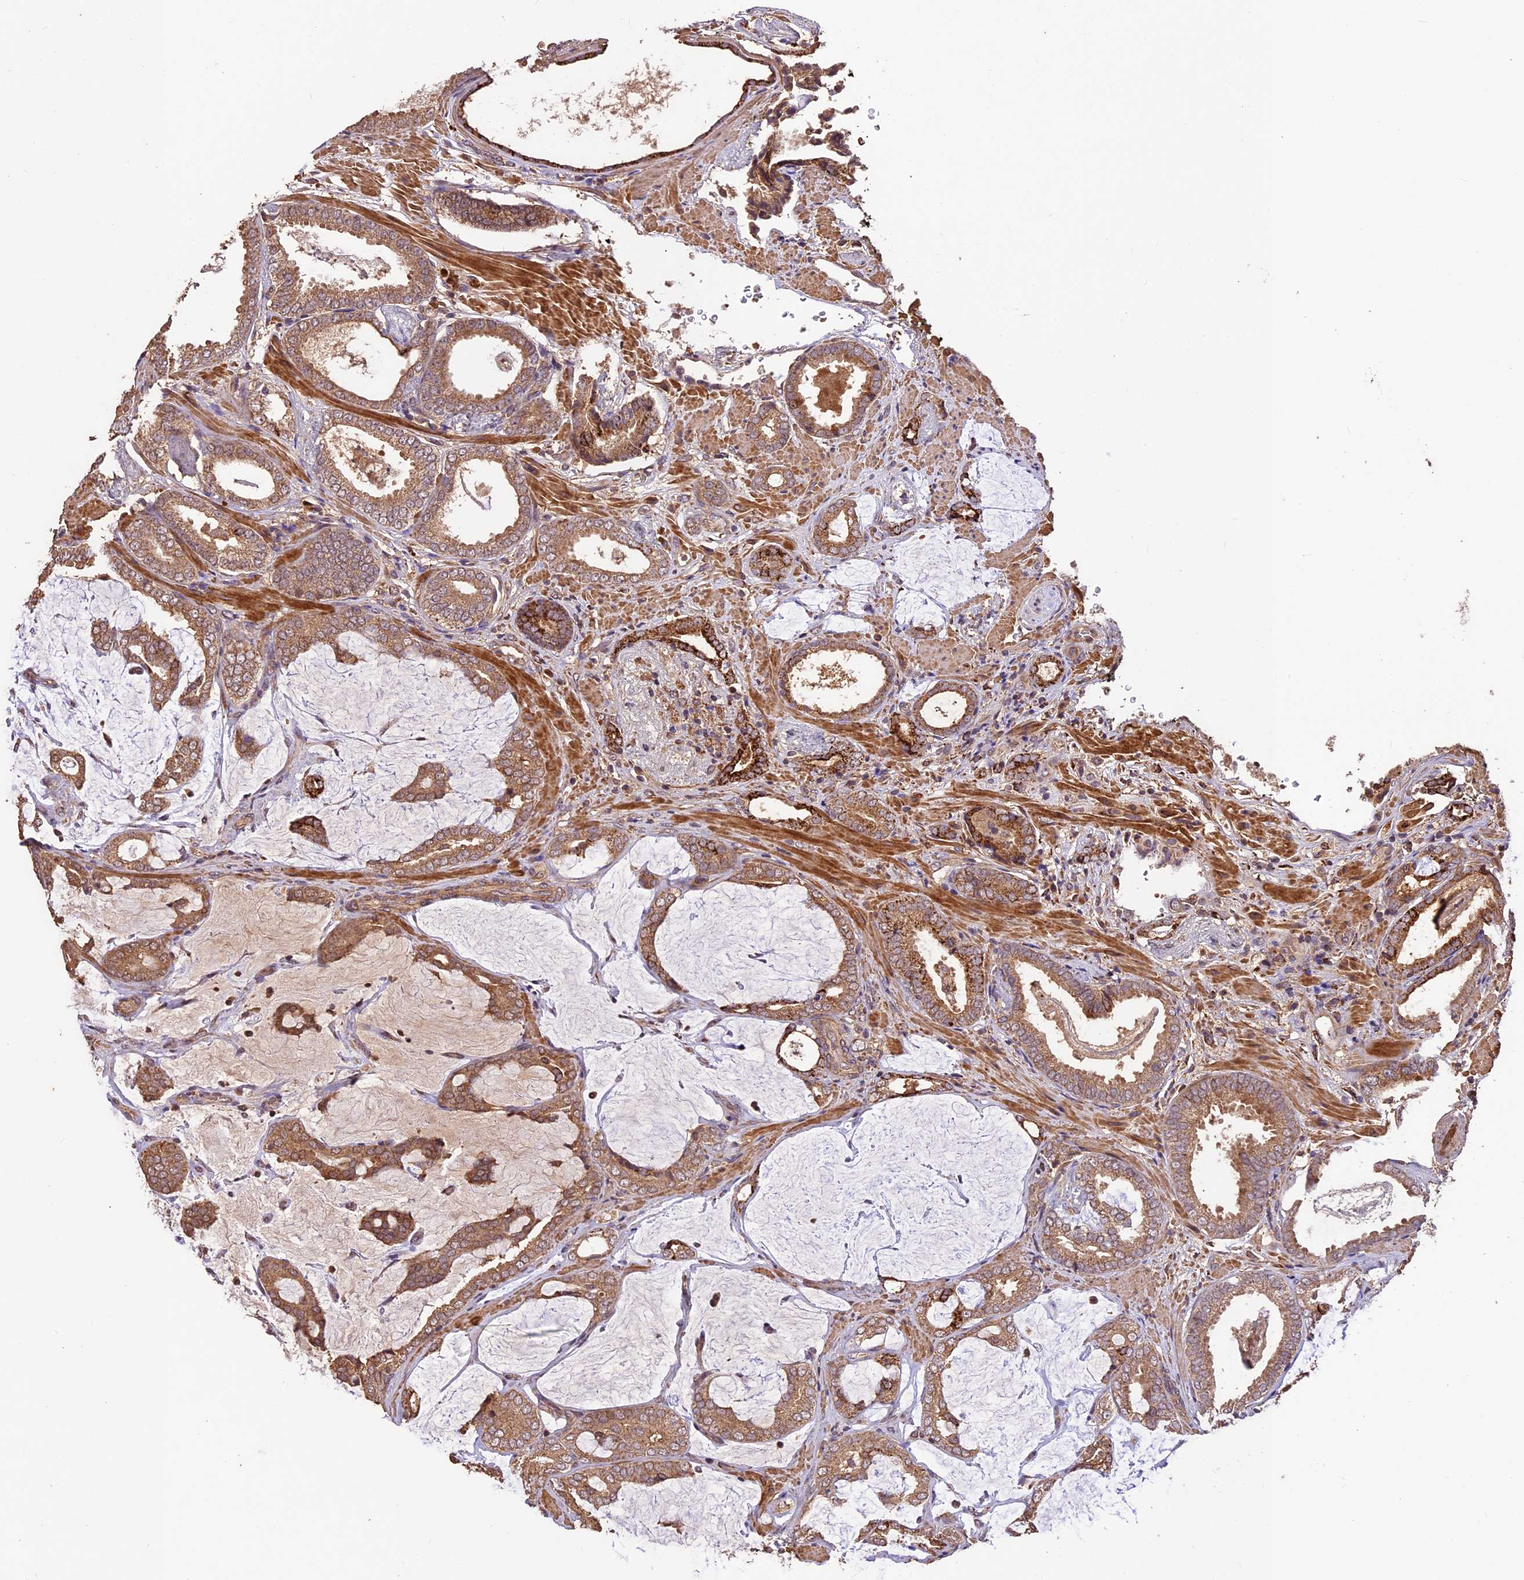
{"staining": {"intensity": "moderate", "quantity": ">75%", "location": "cytoplasmic/membranous"}, "tissue": "prostate cancer", "cell_type": "Tumor cells", "image_type": "cancer", "snomed": [{"axis": "morphology", "description": "Adenocarcinoma, Low grade"}, {"axis": "topography", "description": "Prostate"}], "caption": "Immunohistochemistry (IHC) photomicrograph of human prostate low-grade adenocarcinoma stained for a protein (brown), which shows medium levels of moderate cytoplasmic/membranous staining in about >75% of tumor cells.", "gene": "CRLF1", "patient": {"sex": "male", "age": 71}}